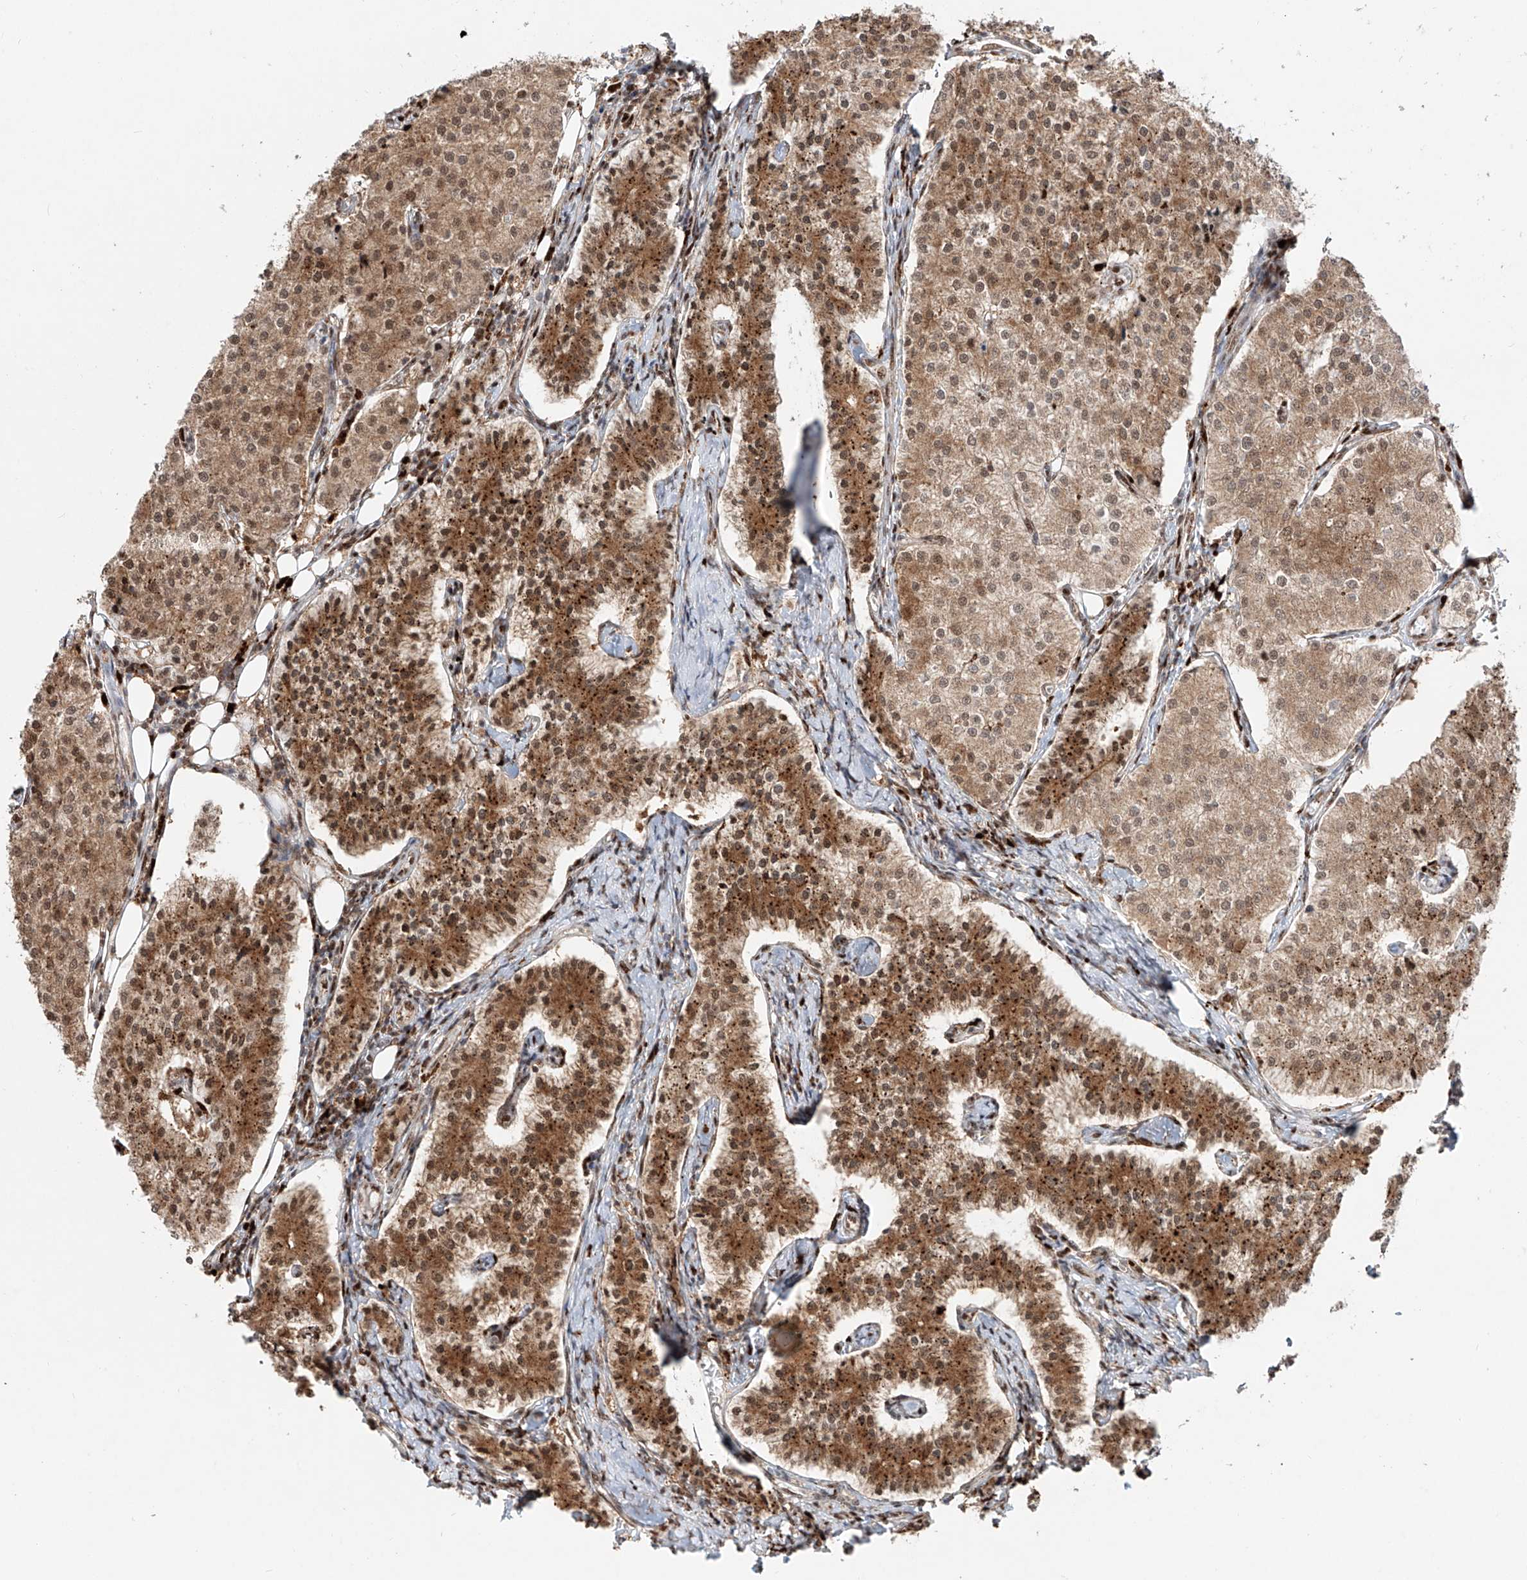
{"staining": {"intensity": "moderate", "quantity": ">75%", "location": "cytoplasmic/membranous,nuclear"}, "tissue": "carcinoid", "cell_type": "Tumor cells", "image_type": "cancer", "snomed": [{"axis": "morphology", "description": "Carcinoid, malignant, NOS"}, {"axis": "topography", "description": "Colon"}], "caption": "A brown stain highlights moderate cytoplasmic/membranous and nuclear positivity of a protein in human carcinoid tumor cells.", "gene": "DZIP1L", "patient": {"sex": "female", "age": 52}}